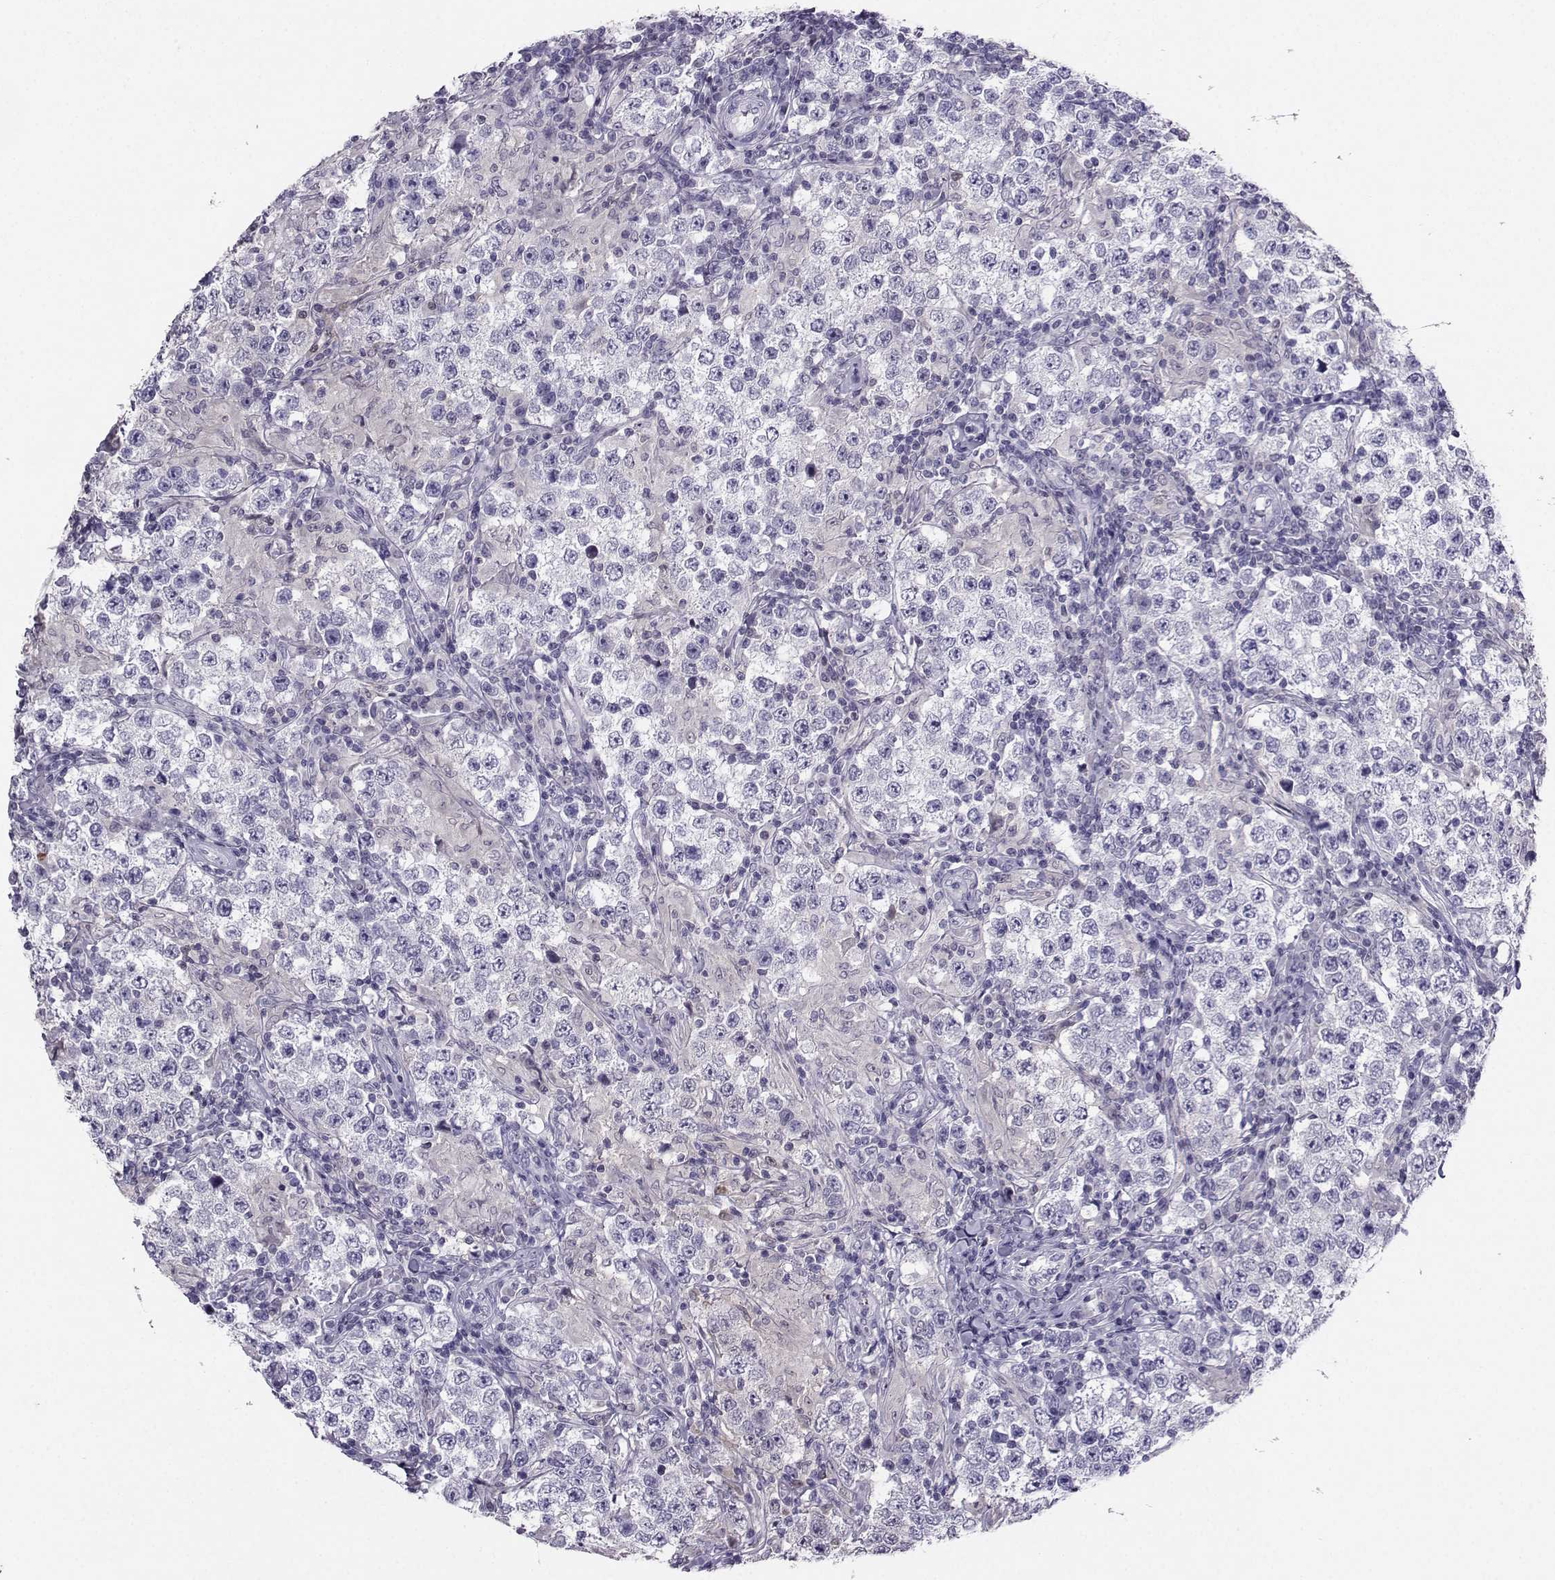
{"staining": {"intensity": "negative", "quantity": "none", "location": "none"}, "tissue": "testis cancer", "cell_type": "Tumor cells", "image_type": "cancer", "snomed": [{"axis": "morphology", "description": "Seminoma, NOS"}, {"axis": "morphology", "description": "Carcinoma, Embryonal, NOS"}, {"axis": "topography", "description": "Testis"}], "caption": "Micrograph shows no protein expression in tumor cells of seminoma (testis) tissue.", "gene": "PGK1", "patient": {"sex": "male", "age": 41}}